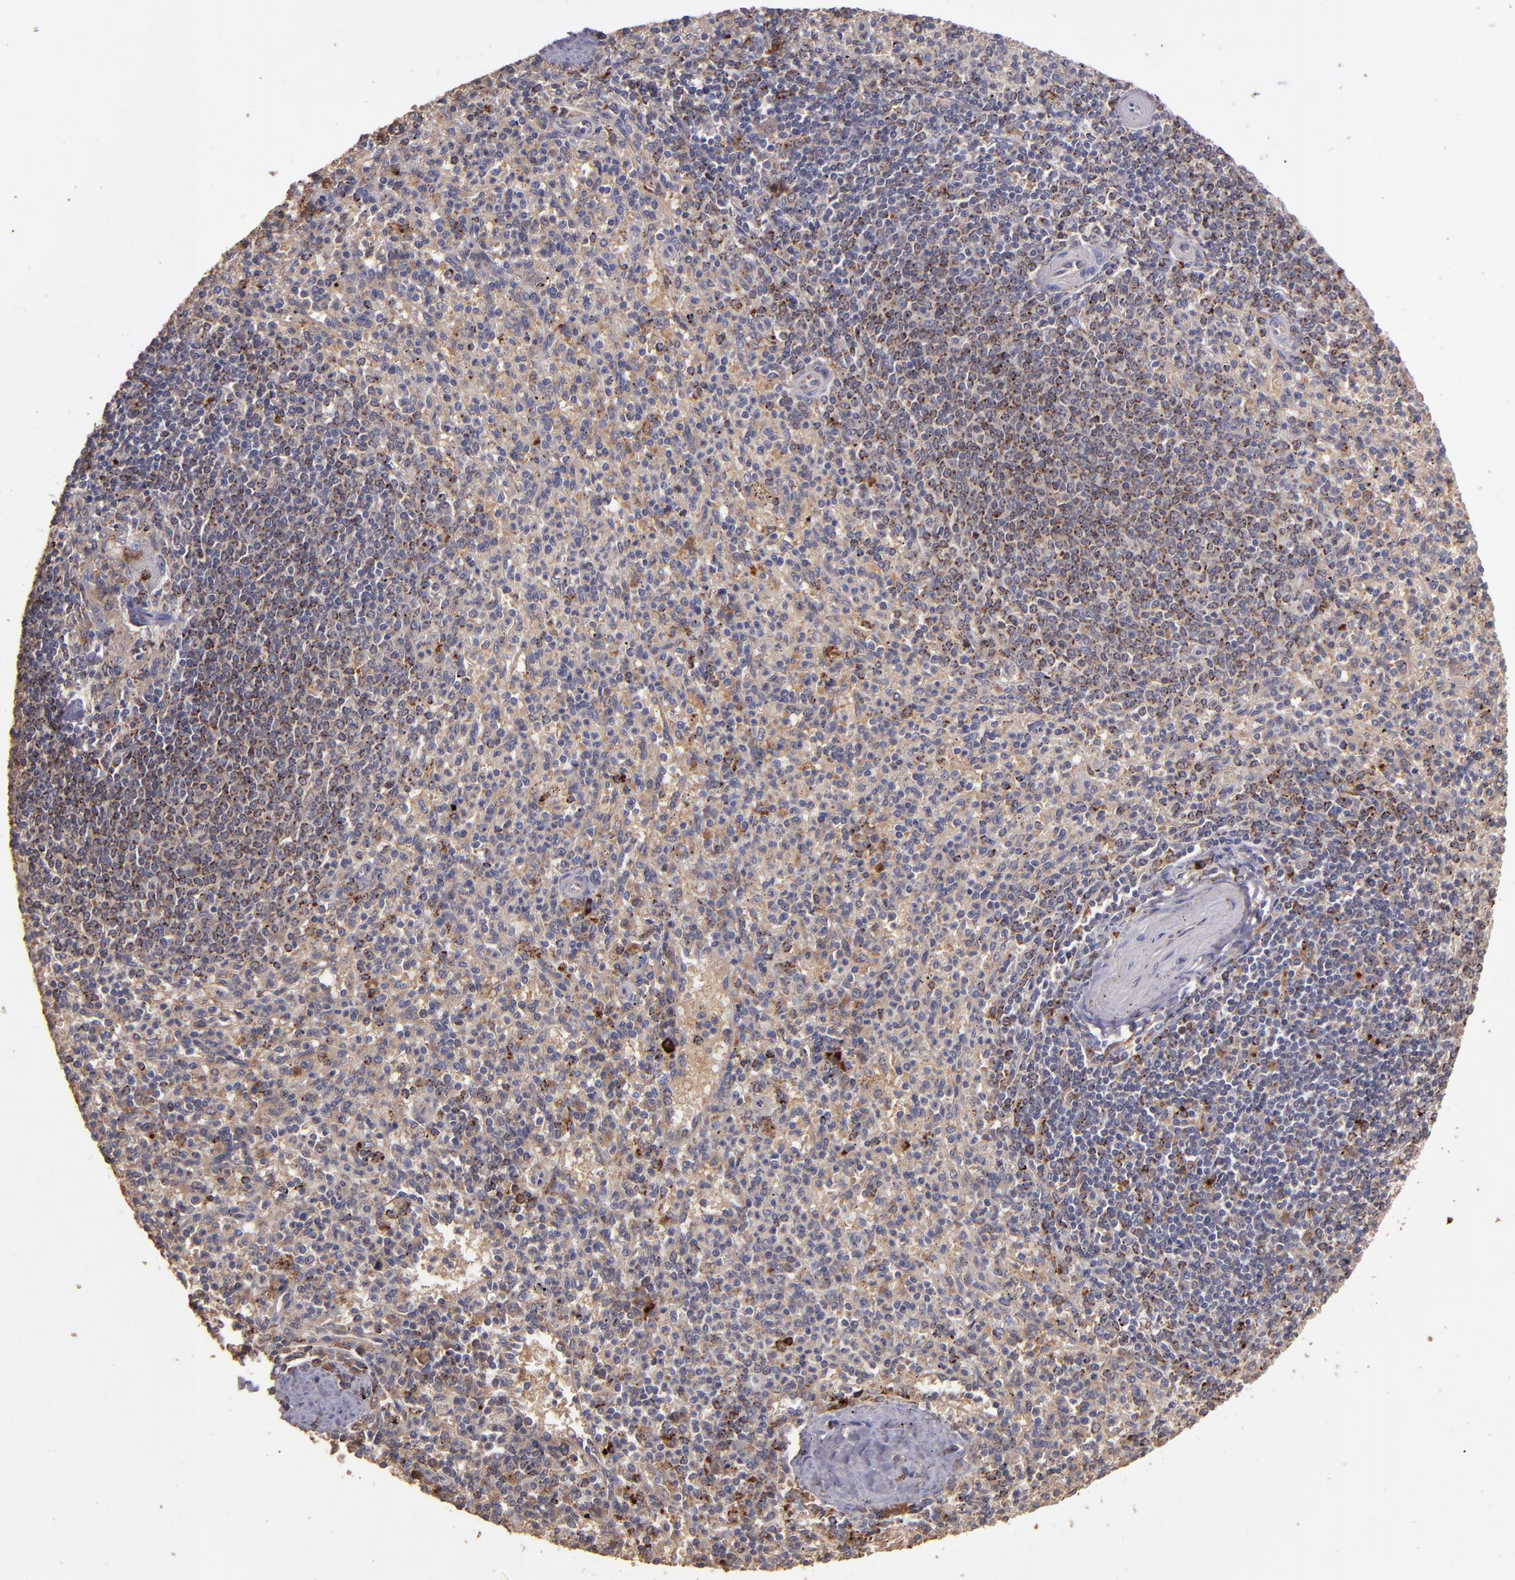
{"staining": {"intensity": "weak", "quantity": "<25%", "location": "cytoplasmic/membranous"}, "tissue": "spleen", "cell_type": "Cells in red pulp", "image_type": "normal", "snomed": [{"axis": "morphology", "description": "Normal tissue, NOS"}, {"axis": "topography", "description": "Spleen"}], "caption": "This micrograph is of unremarkable spleen stained with IHC to label a protein in brown with the nuclei are counter-stained blue. There is no positivity in cells in red pulp.", "gene": "SRRD", "patient": {"sex": "male", "age": 72}}